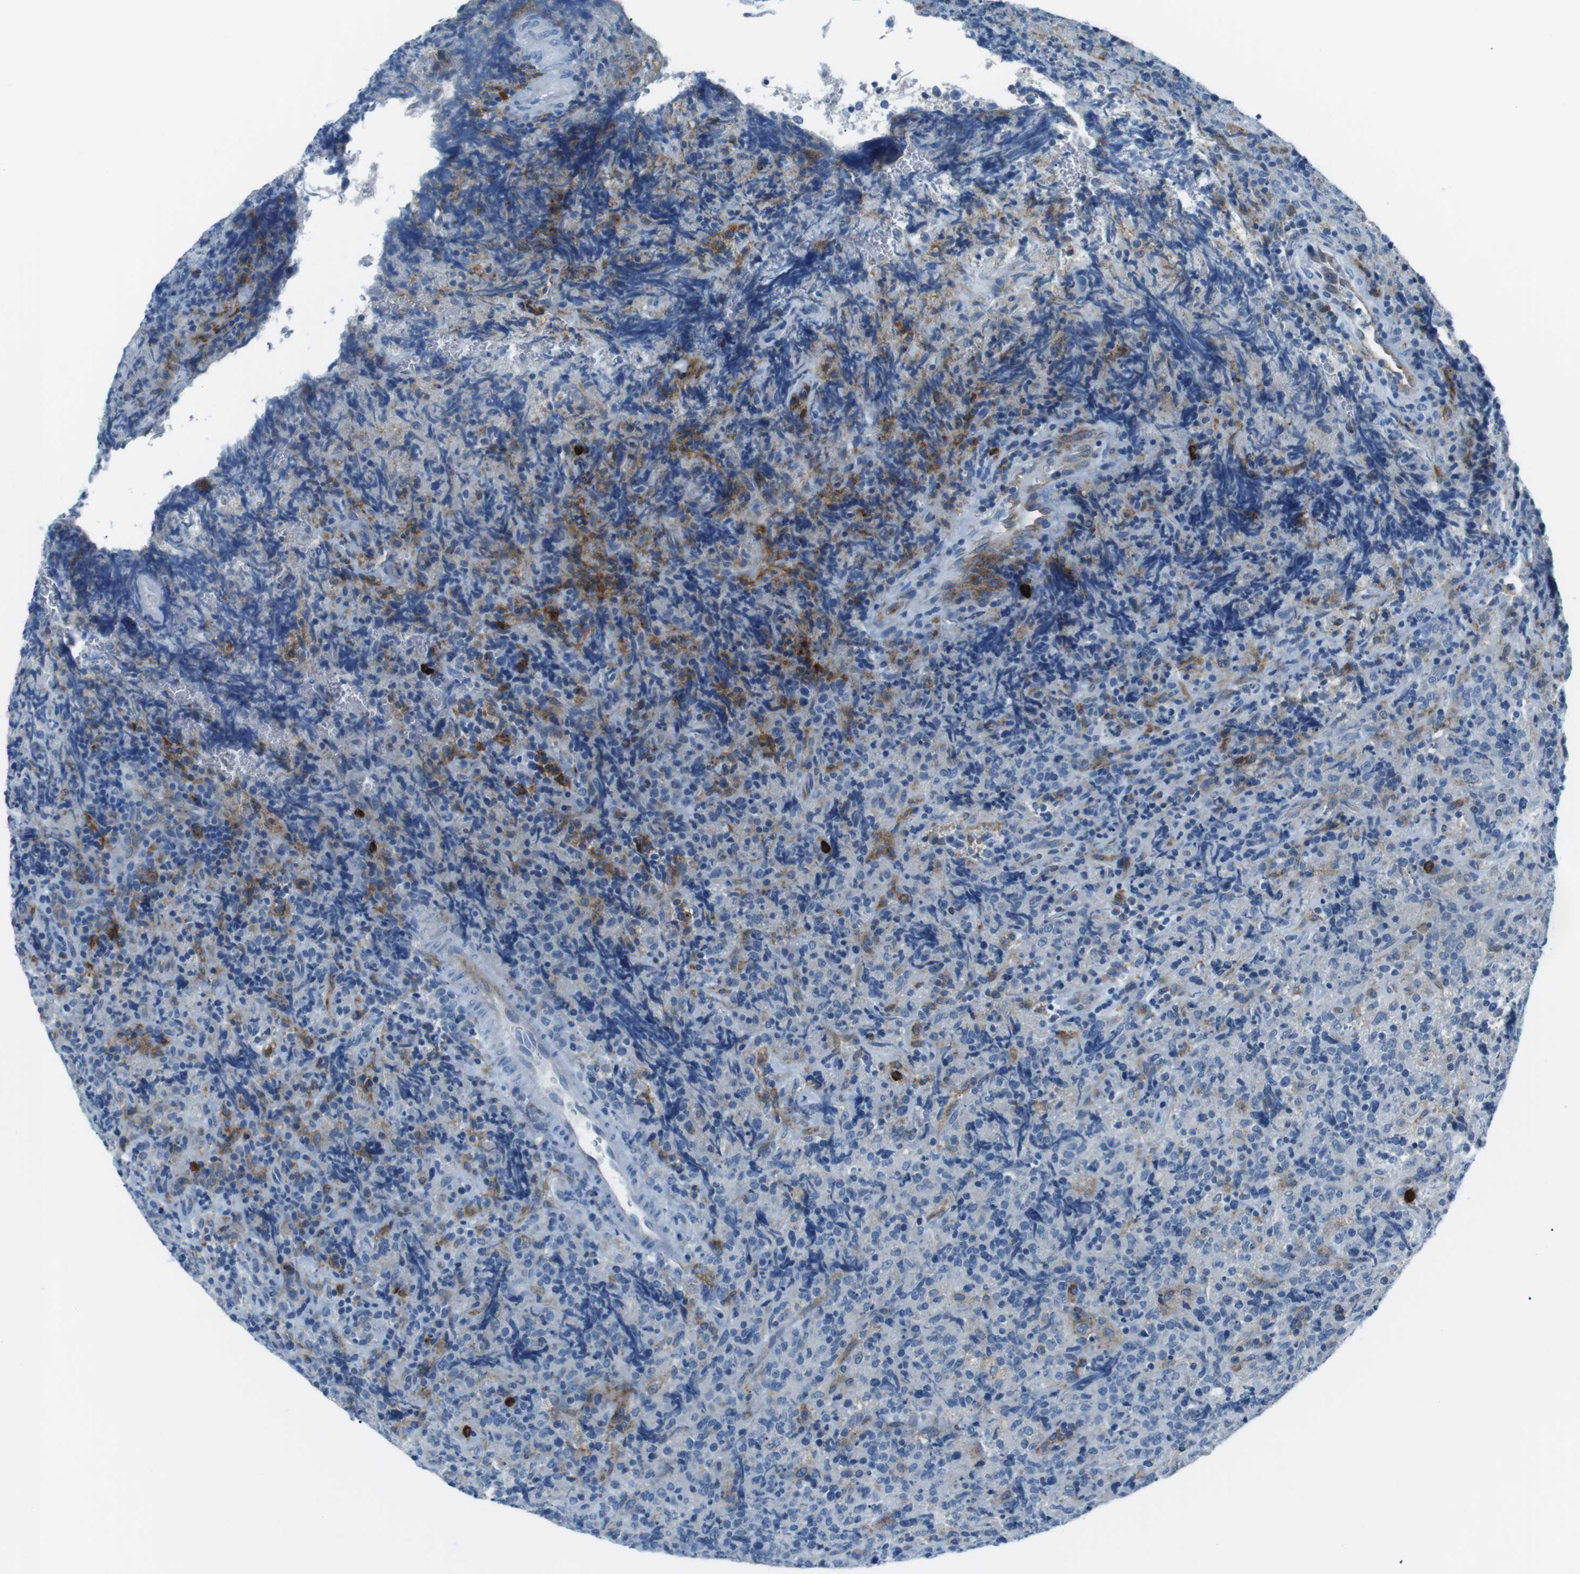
{"staining": {"intensity": "moderate", "quantity": "<25%", "location": "cytoplasmic/membranous"}, "tissue": "lymphoma", "cell_type": "Tumor cells", "image_type": "cancer", "snomed": [{"axis": "morphology", "description": "Malignant lymphoma, non-Hodgkin's type, High grade"}, {"axis": "topography", "description": "Tonsil"}], "caption": "Moderate cytoplasmic/membranous protein positivity is identified in approximately <25% of tumor cells in lymphoma.", "gene": "CSF2RA", "patient": {"sex": "female", "age": 36}}